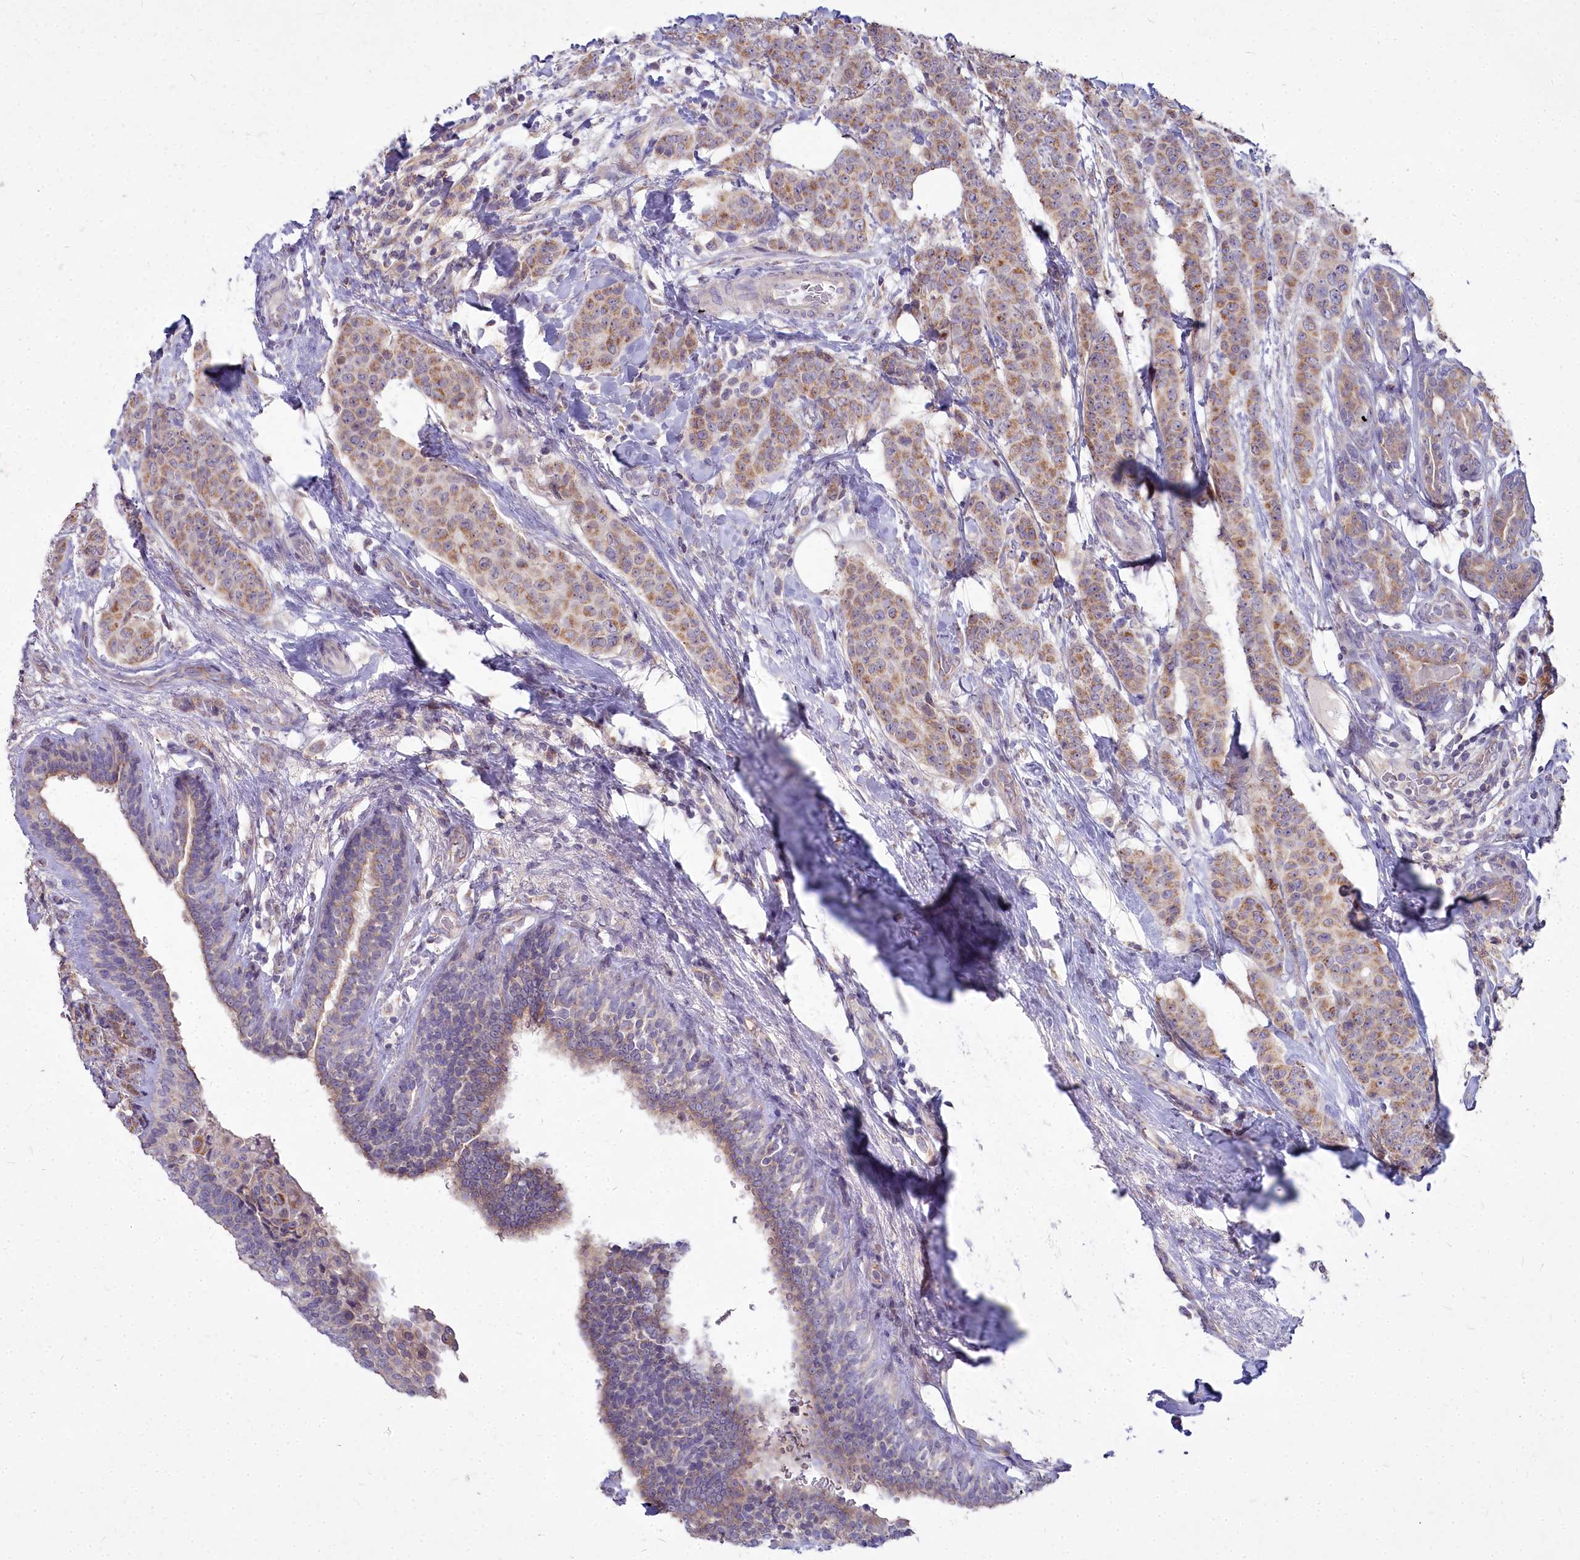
{"staining": {"intensity": "moderate", "quantity": ">75%", "location": "cytoplasmic/membranous"}, "tissue": "breast cancer", "cell_type": "Tumor cells", "image_type": "cancer", "snomed": [{"axis": "morphology", "description": "Duct carcinoma"}, {"axis": "topography", "description": "Breast"}], "caption": "A photomicrograph showing moderate cytoplasmic/membranous staining in about >75% of tumor cells in breast cancer, as visualized by brown immunohistochemical staining.", "gene": "MICU2", "patient": {"sex": "female", "age": 40}}